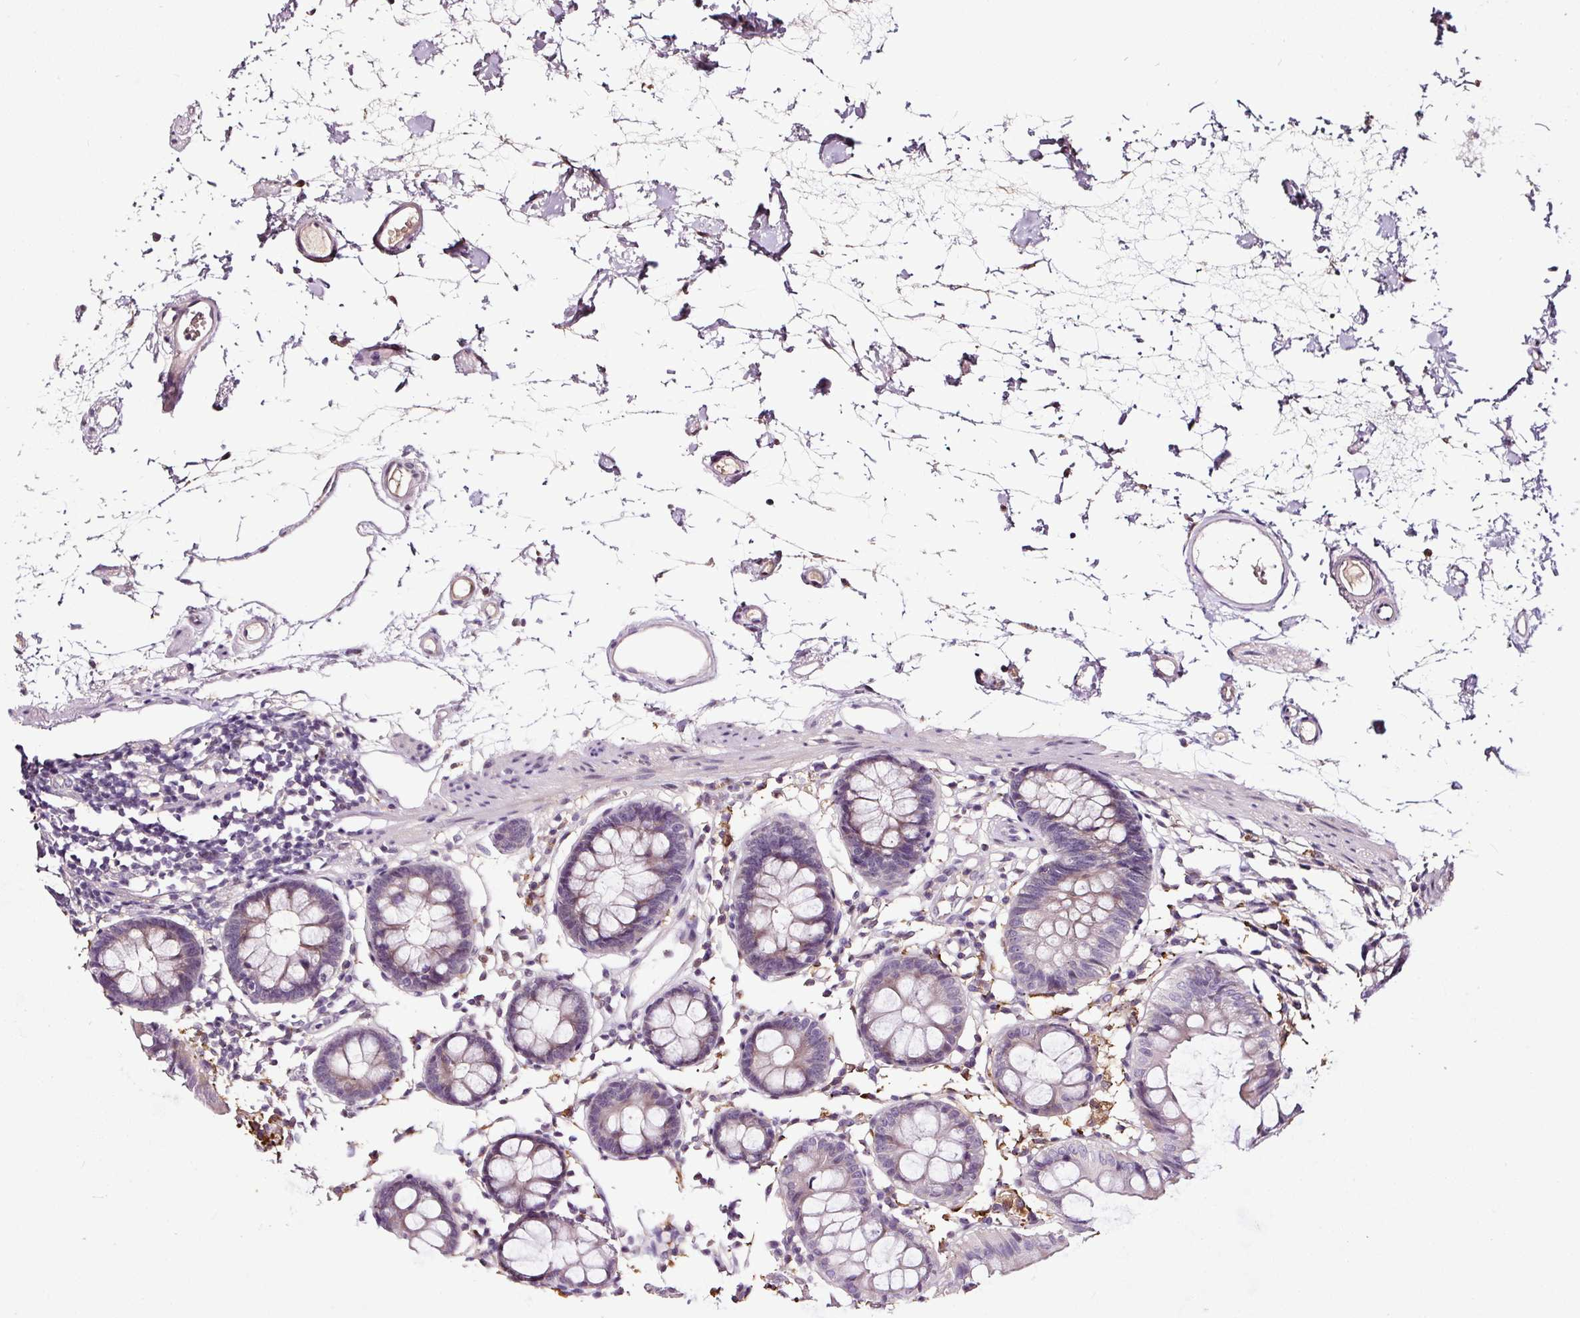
{"staining": {"intensity": "weak", "quantity": "25%-75%", "location": "cytoplasmic/membranous"}, "tissue": "colon", "cell_type": "Endothelial cells", "image_type": "normal", "snomed": [{"axis": "morphology", "description": "Normal tissue, NOS"}, {"axis": "topography", "description": "Colon"}], "caption": "The immunohistochemical stain labels weak cytoplasmic/membranous staining in endothelial cells of normal colon.", "gene": "LRRC24", "patient": {"sex": "female", "age": 84}}